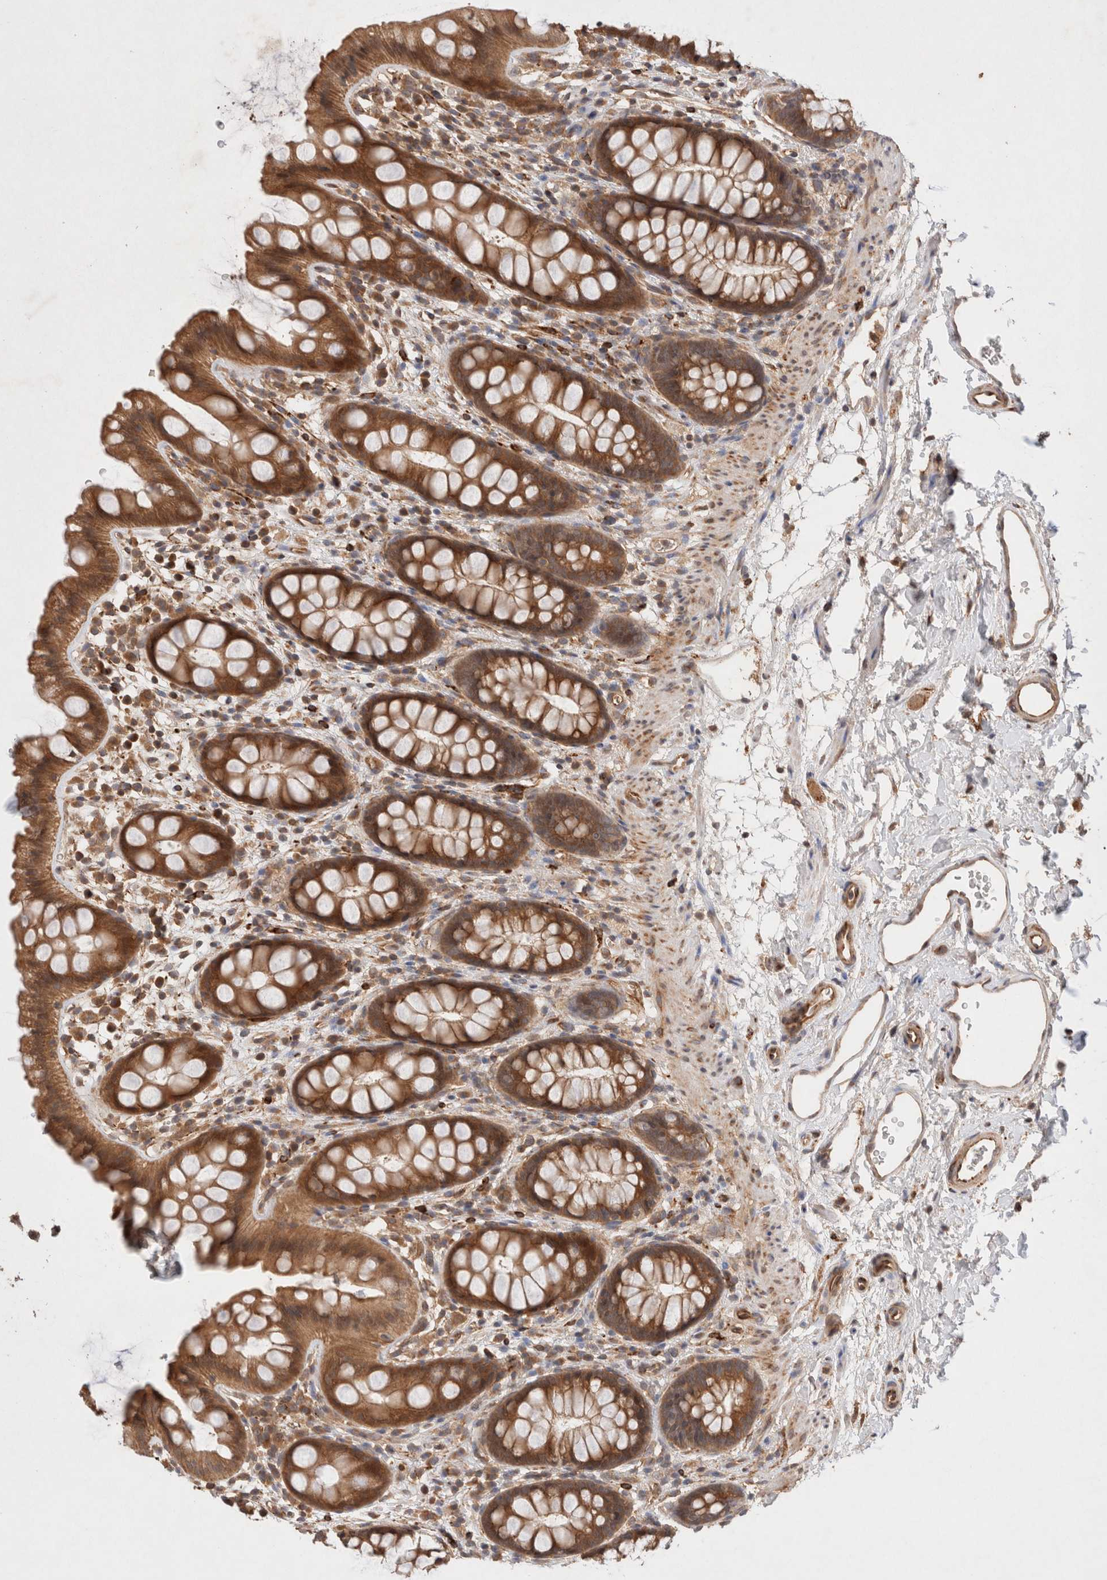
{"staining": {"intensity": "strong", "quantity": ">75%", "location": "cytoplasmic/membranous"}, "tissue": "rectum", "cell_type": "Glandular cells", "image_type": "normal", "snomed": [{"axis": "morphology", "description": "Normal tissue, NOS"}, {"axis": "topography", "description": "Rectum"}], "caption": "DAB (3,3'-diaminobenzidine) immunohistochemical staining of normal human rectum reveals strong cytoplasmic/membranous protein positivity in approximately >75% of glandular cells.", "gene": "KLHL20", "patient": {"sex": "female", "age": 65}}